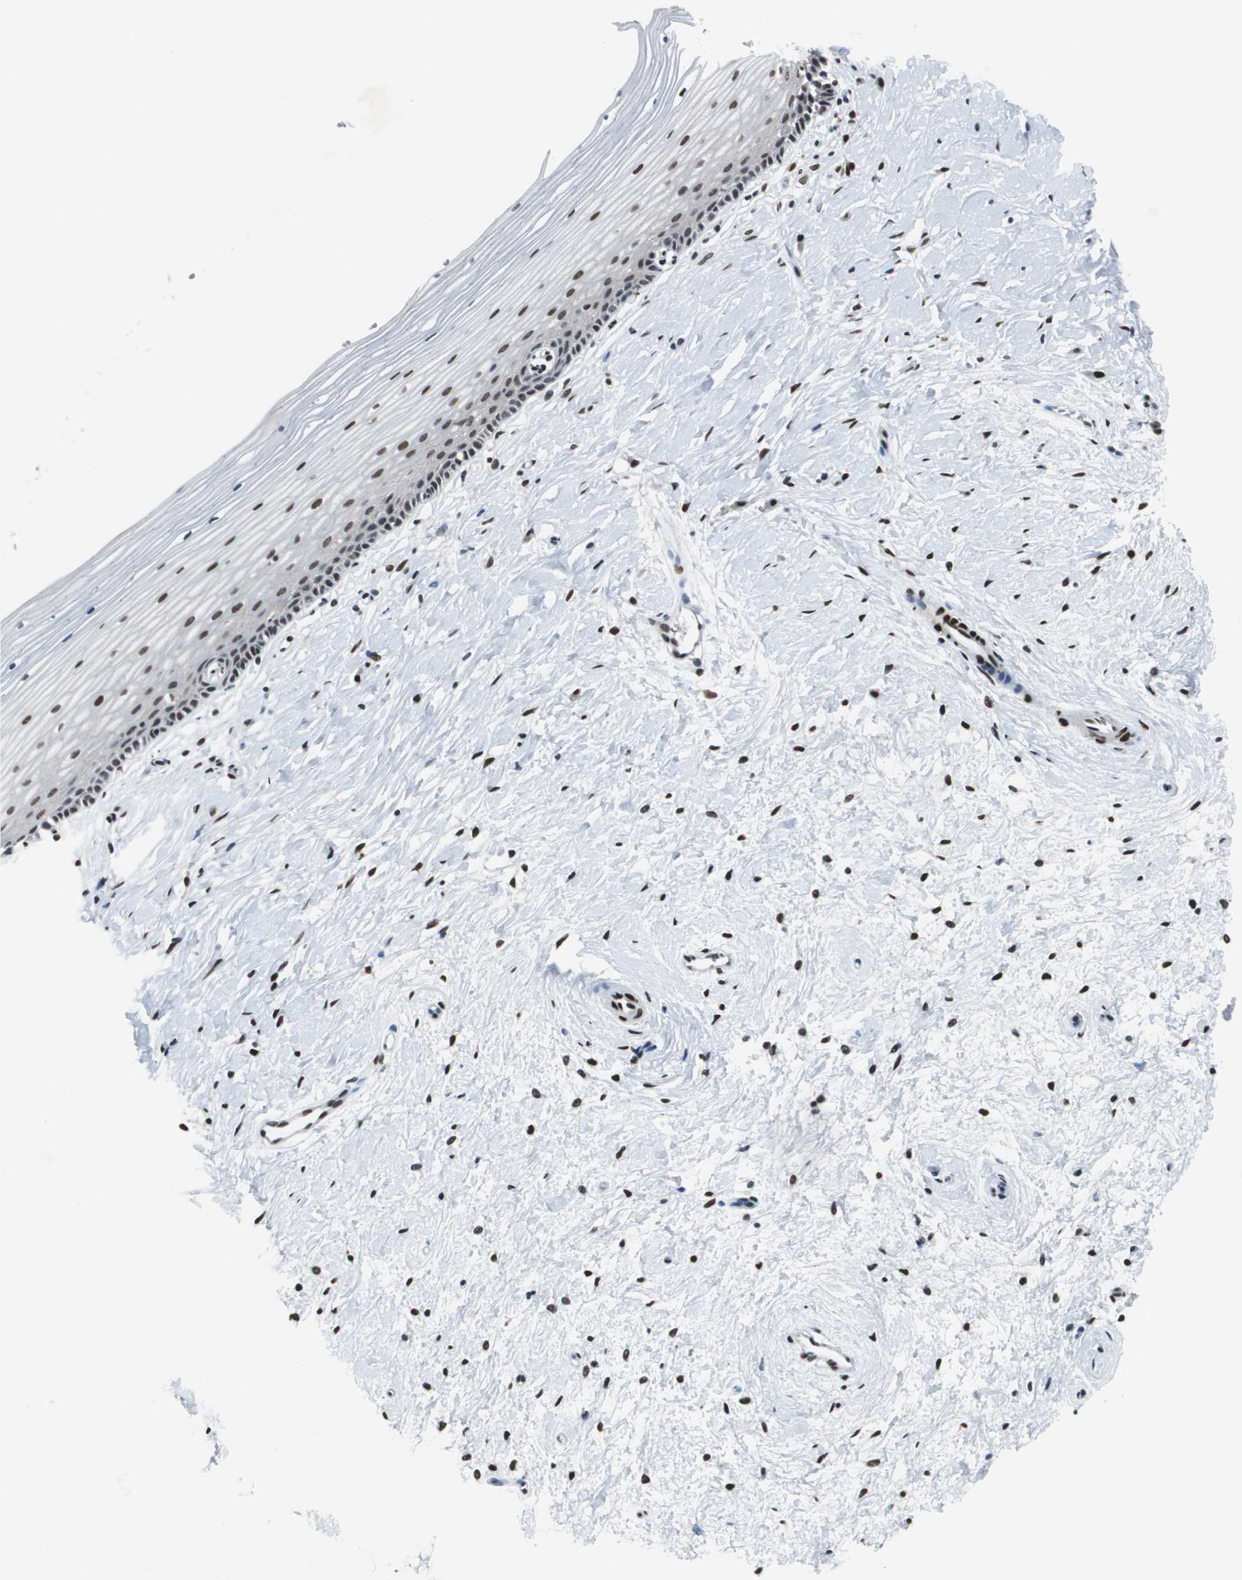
{"staining": {"intensity": "moderate", "quantity": ">75%", "location": "nuclear"}, "tissue": "cervix", "cell_type": "Glandular cells", "image_type": "normal", "snomed": [{"axis": "morphology", "description": "Normal tissue, NOS"}, {"axis": "topography", "description": "Cervix"}], "caption": "Immunohistochemistry (IHC) of unremarkable human cervix displays medium levels of moderate nuclear staining in approximately >75% of glandular cells. (DAB IHC, brown staining for protein, blue staining for nuclei).", "gene": "MEF2D", "patient": {"sex": "female", "age": 39}}